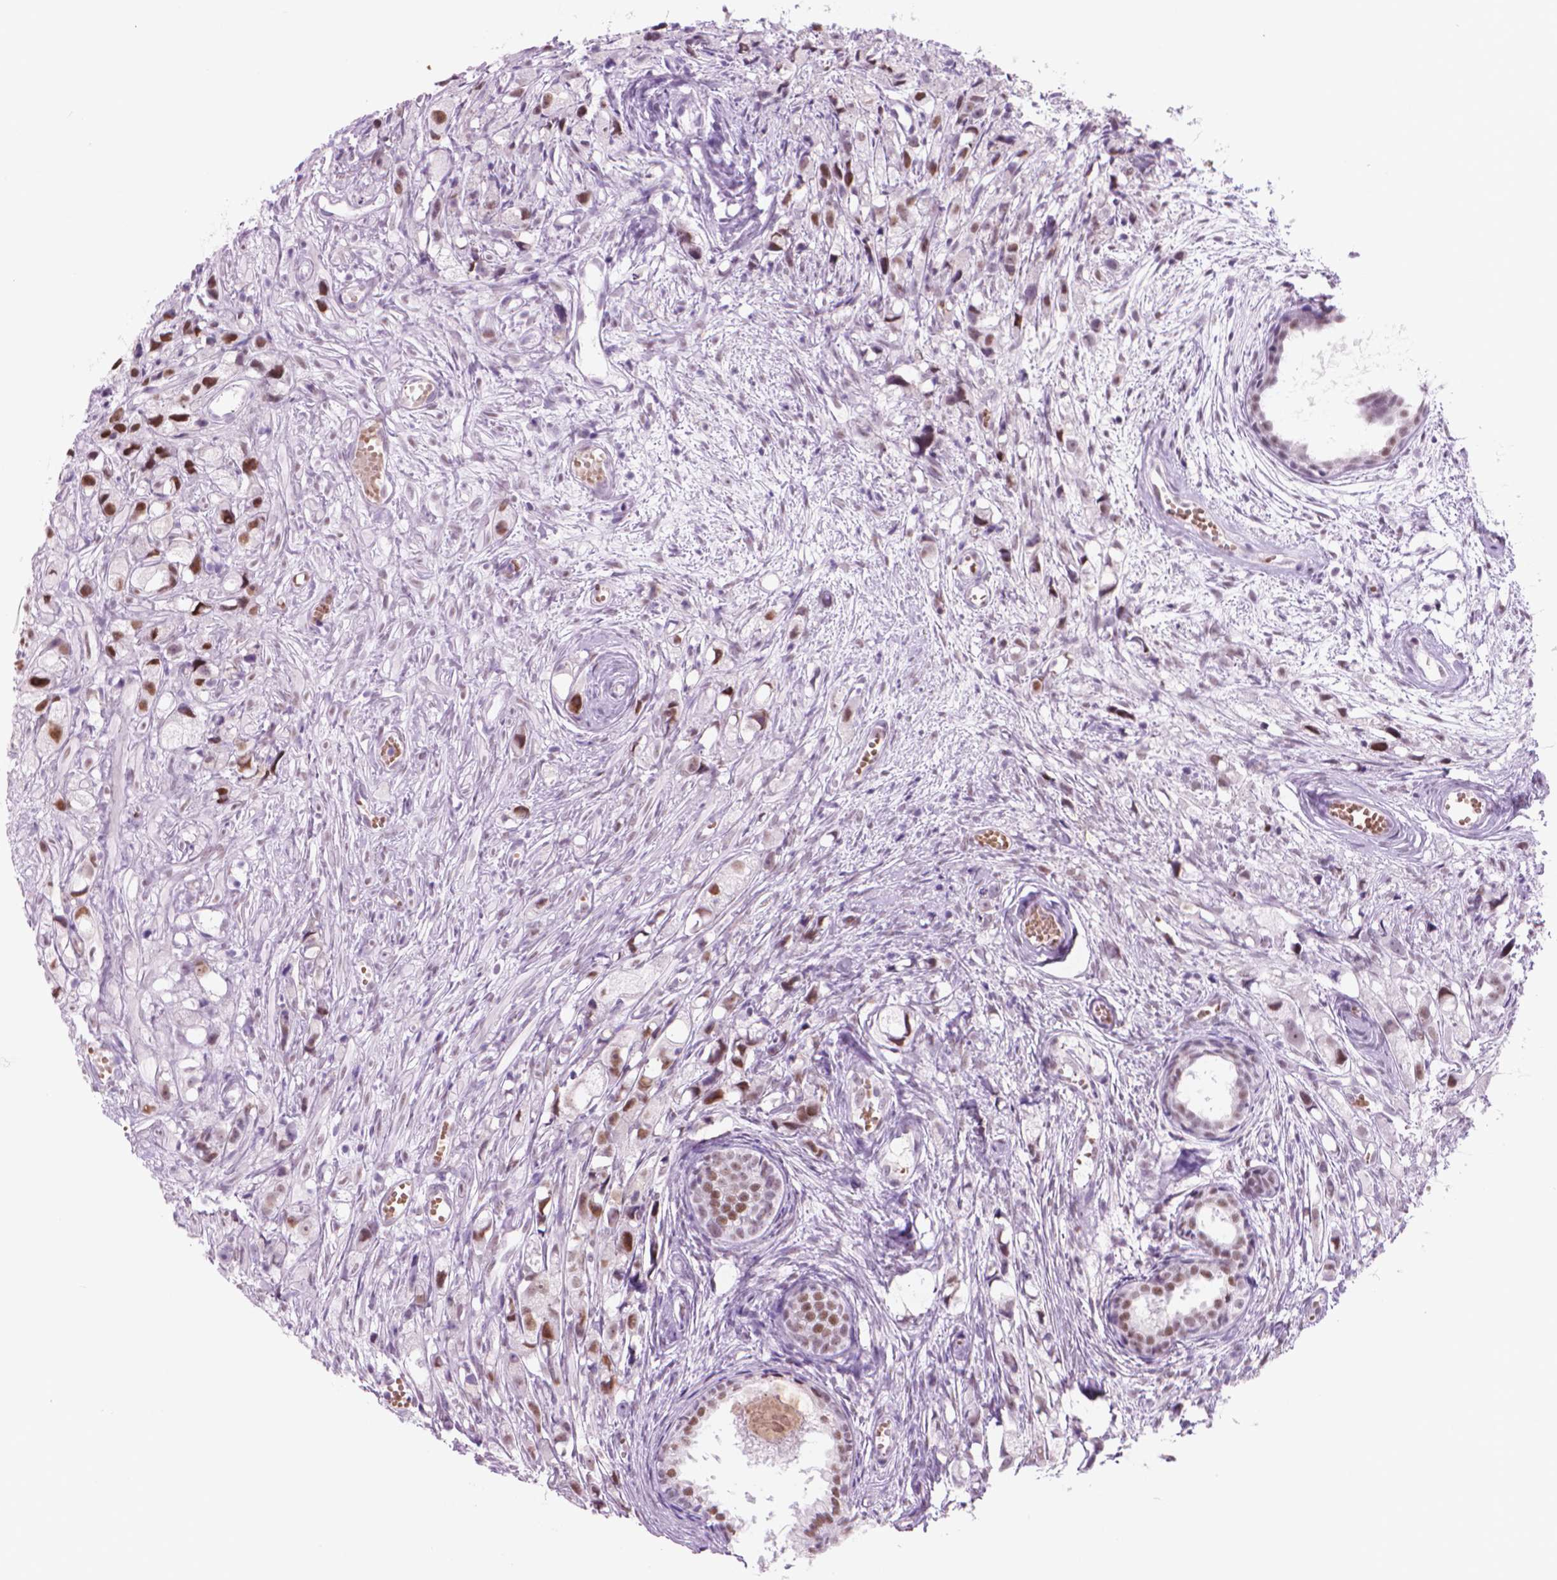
{"staining": {"intensity": "moderate", "quantity": ">75%", "location": "nuclear"}, "tissue": "prostate cancer", "cell_type": "Tumor cells", "image_type": "cancer", "snomed": [{"axis": "morphology", "description": "Adenocarcinoma, High grade"}, {"axis": "topography", "description": "Prostate"}], "caption": "Prostate cancer tissue shows moderate nuclear expression in approximately >75% of tumor cells, visualized by immunohistochemistry.", "gene": "POLR3D", "patient": {"sex": "male", "age": 75}}